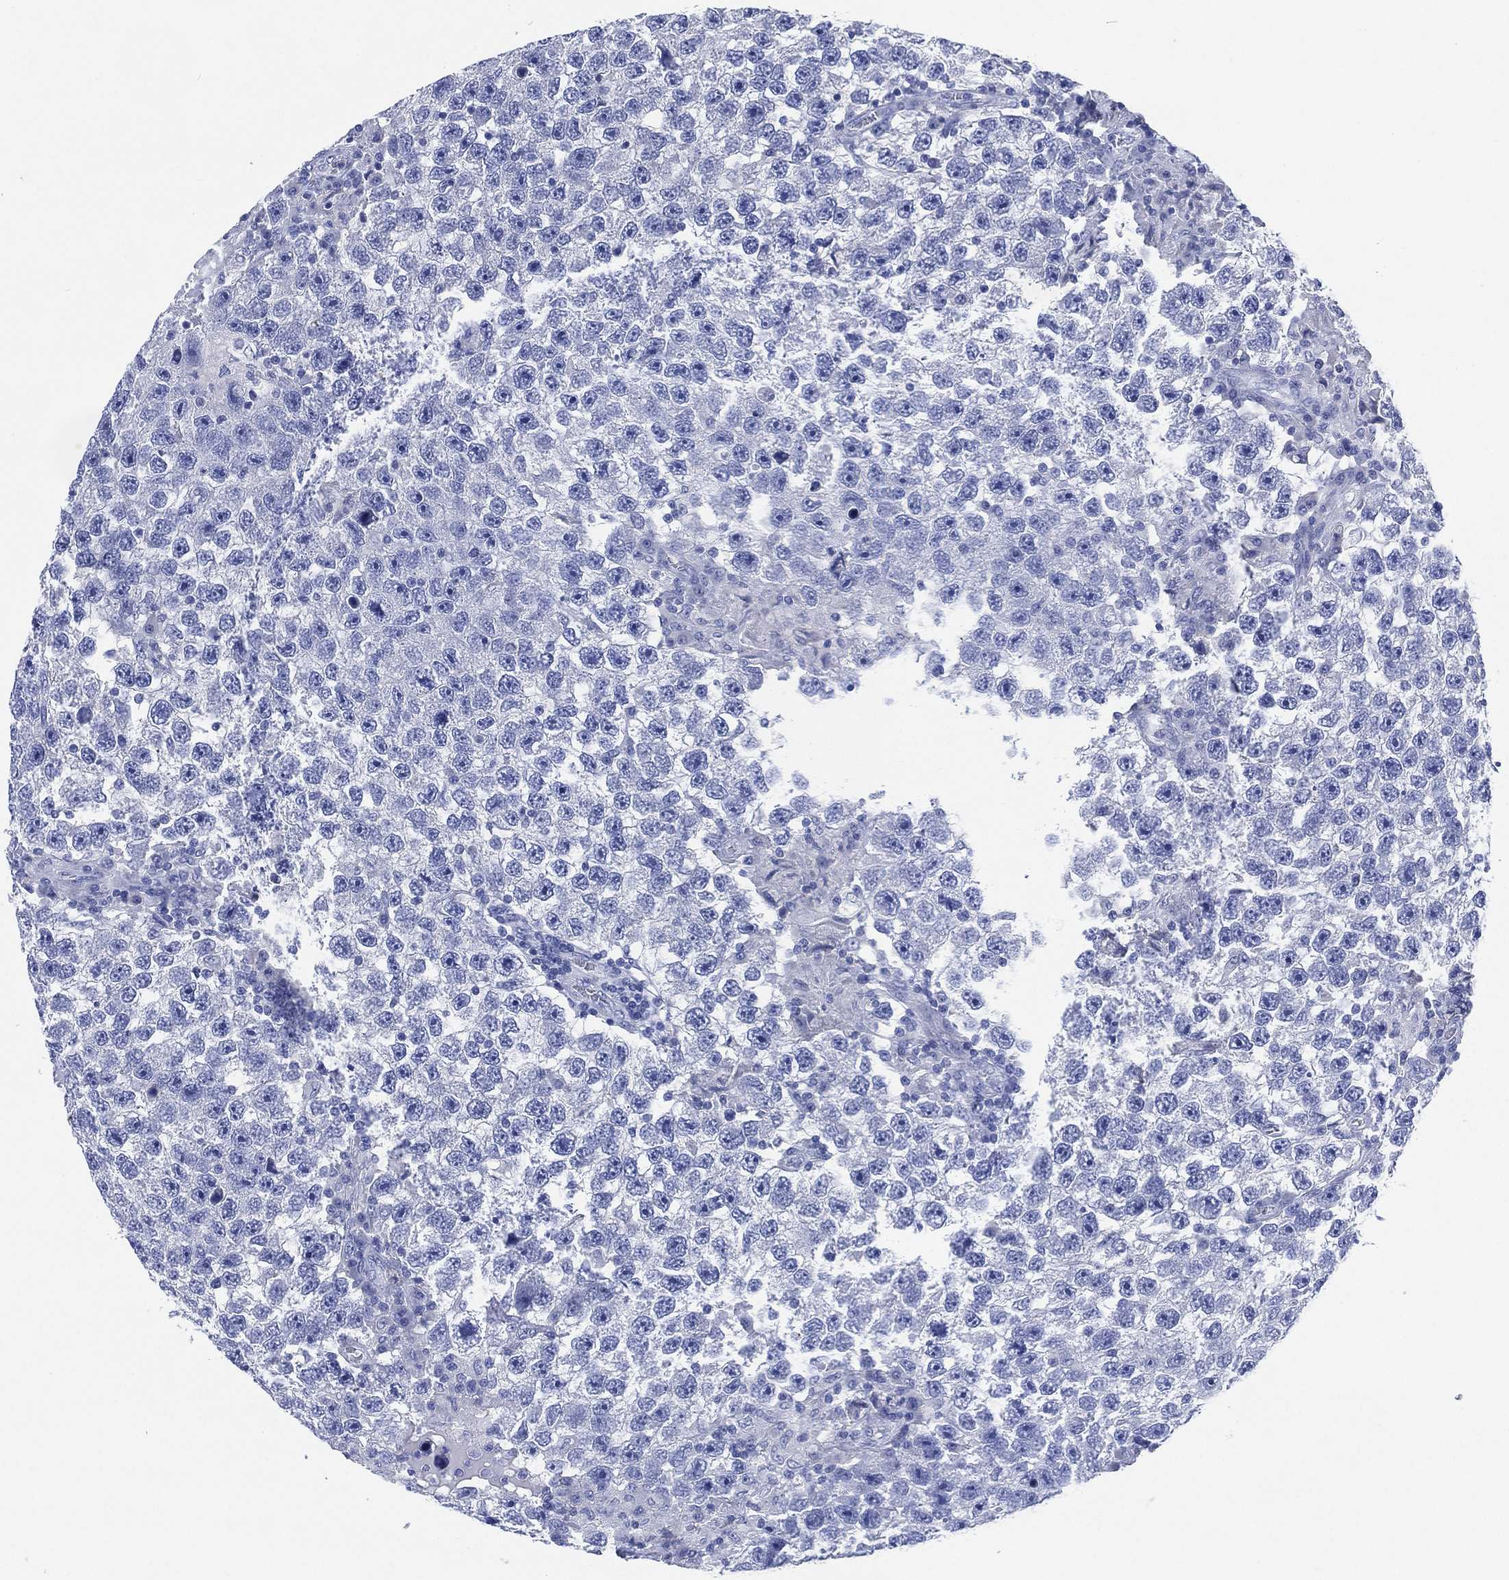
{"staining": {"intensity": "negative", "quantity": "none", "location": "none"}, "tissue": "testis cancer", "cell_type": "Tumor cells", "image_type": "cancer", "snomed": [{"axis": "morphology", "description": "Seminoma, NOS"}, {"axis": "topography", "description": "Testis"}], "caption": "Immunohistochemical staining of human testis cancer (seminoma) reveals no significant staining in tumor cells. Nuclei are stained in blue.", "gene": "SLC9C2", "patient": {"sex": "male", "age": 26}}